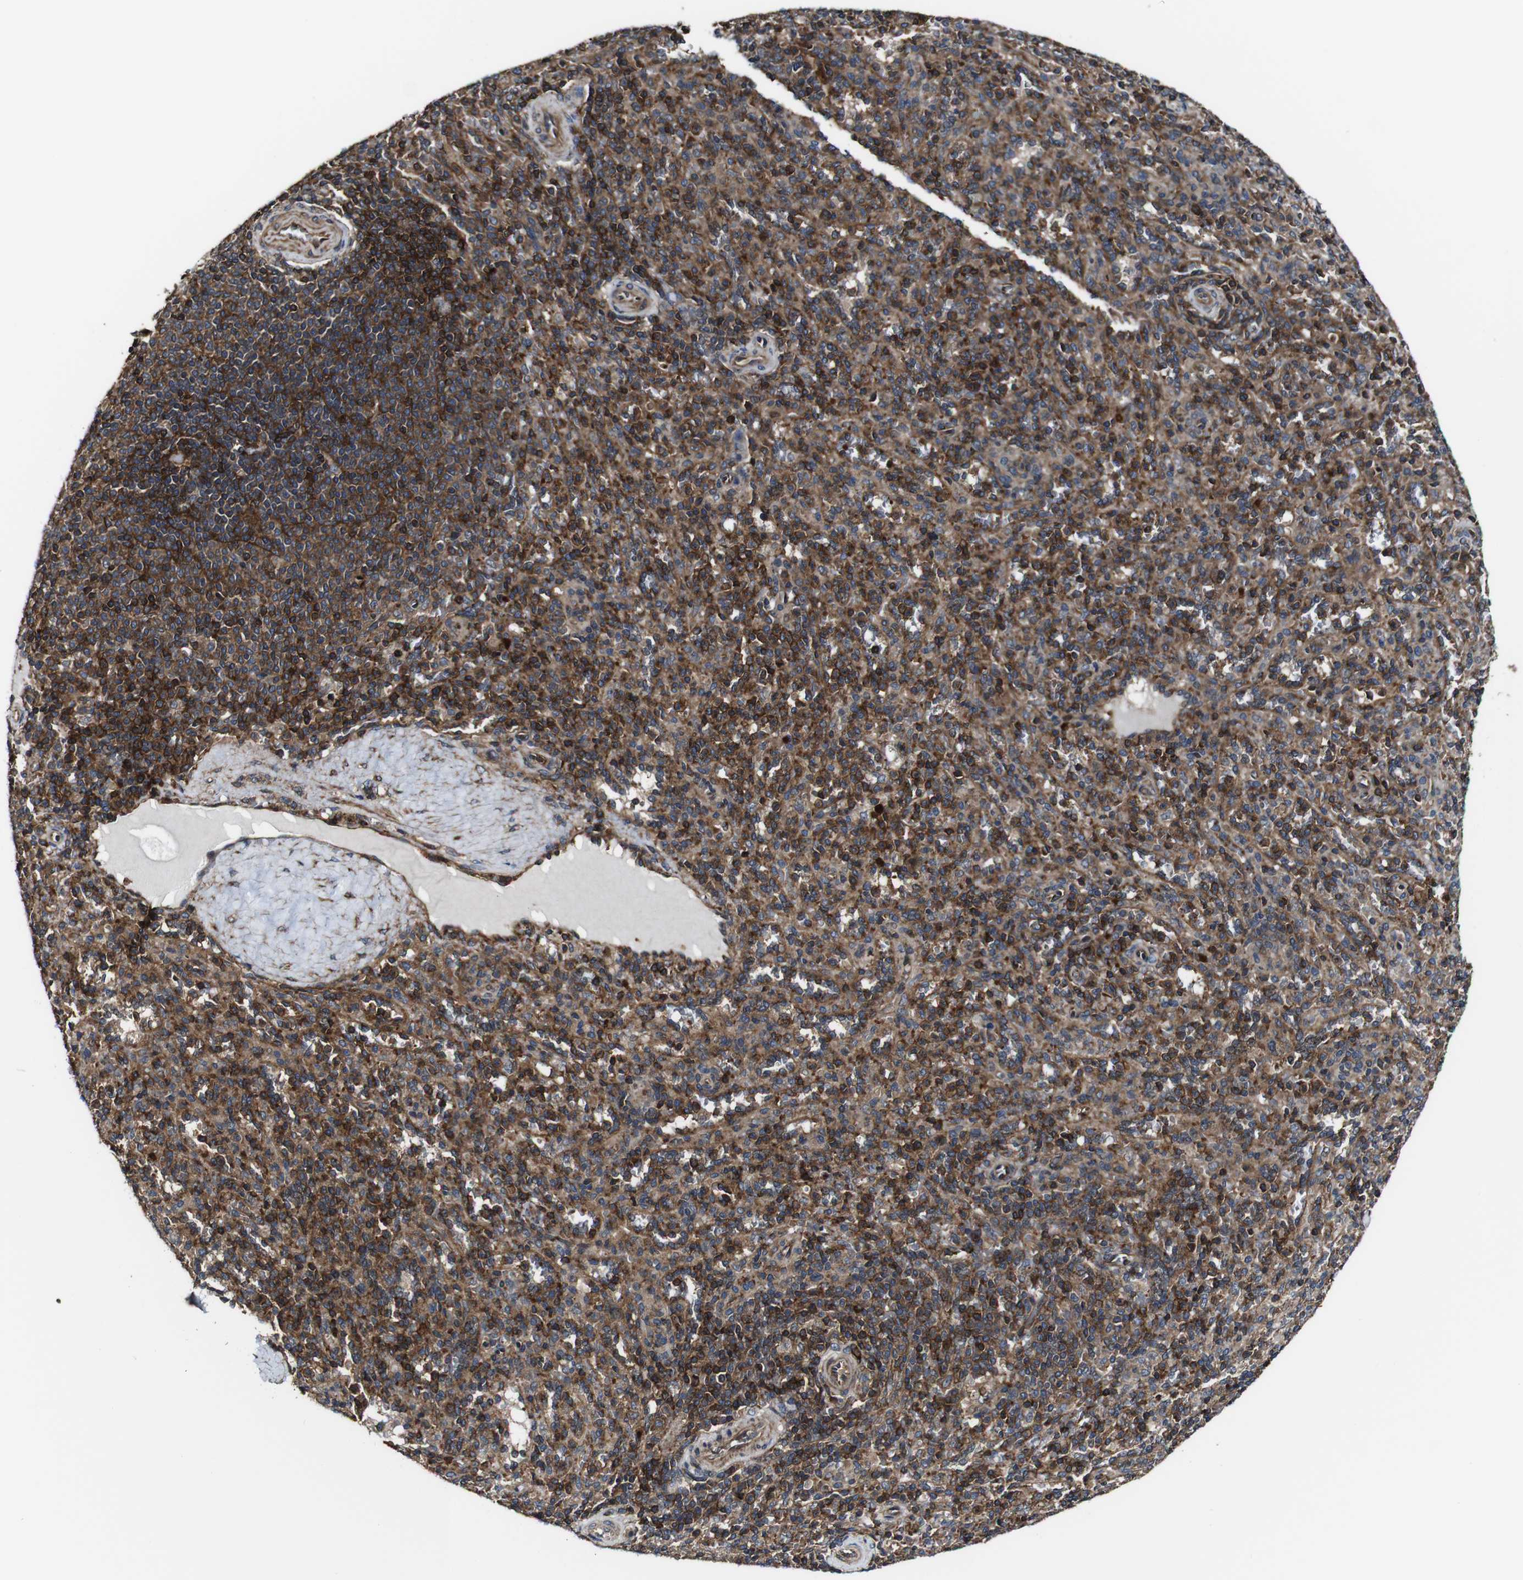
{"staining": {"intensity": "strong", "quantity": "25%-75%", "location": "cytoplasmic/membranous"}, "tissue": "spleen", "cell_type": "Cells in red pulp", "image_type": "normal", "snomed": [{"axis": "morphology", "description": "Normal tissue, NOS"}, {"axis": "topography", "description": "Spleen"}], "caption": "DAB (3,3'-diaminobenzidine) immunohistochemical staining of benign human spleen reveals strong cytoplasmic/membranous protein staining in about 25%-75% of cells in red pulp.", "gene": "TNIK", "patient": {"sex": "male", "age": 36}}